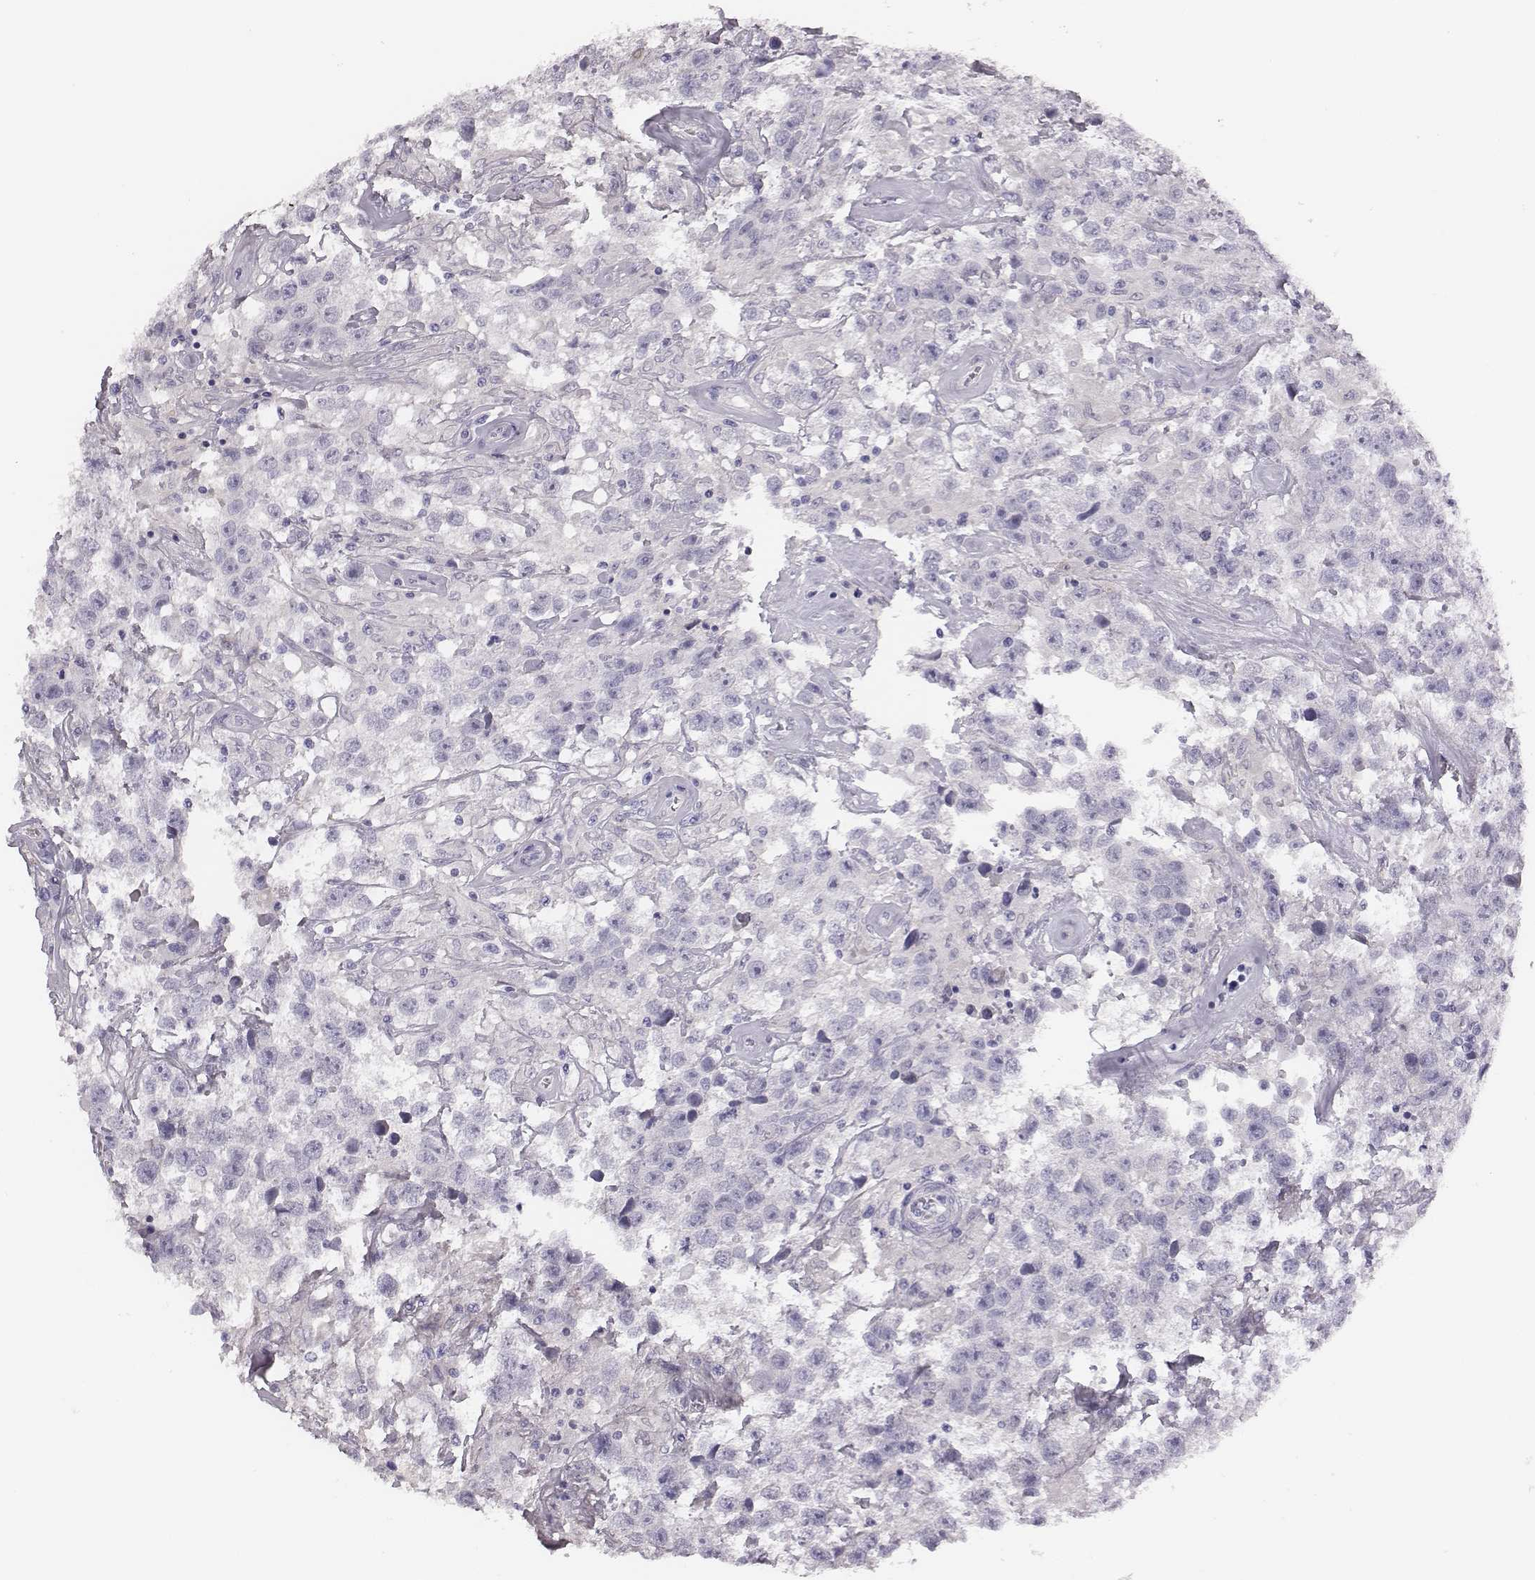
{"staining": {"intensity": "negative", "quantity": "none", "location": "none"}, "tissue": "testis cancer", "cell_type": "Tumor cells", "image_type": "cancer", "snomed": [{"axis": "morphology", "description": "Seminoma, NOS"}, {"axis": "topography", "description": "Testis"}], "caption": "Tumor cells show no significant protein positivity in seminoma (testis).", "gene": "GUCA1A", "patient": {"sex": "male", "age": 43}}